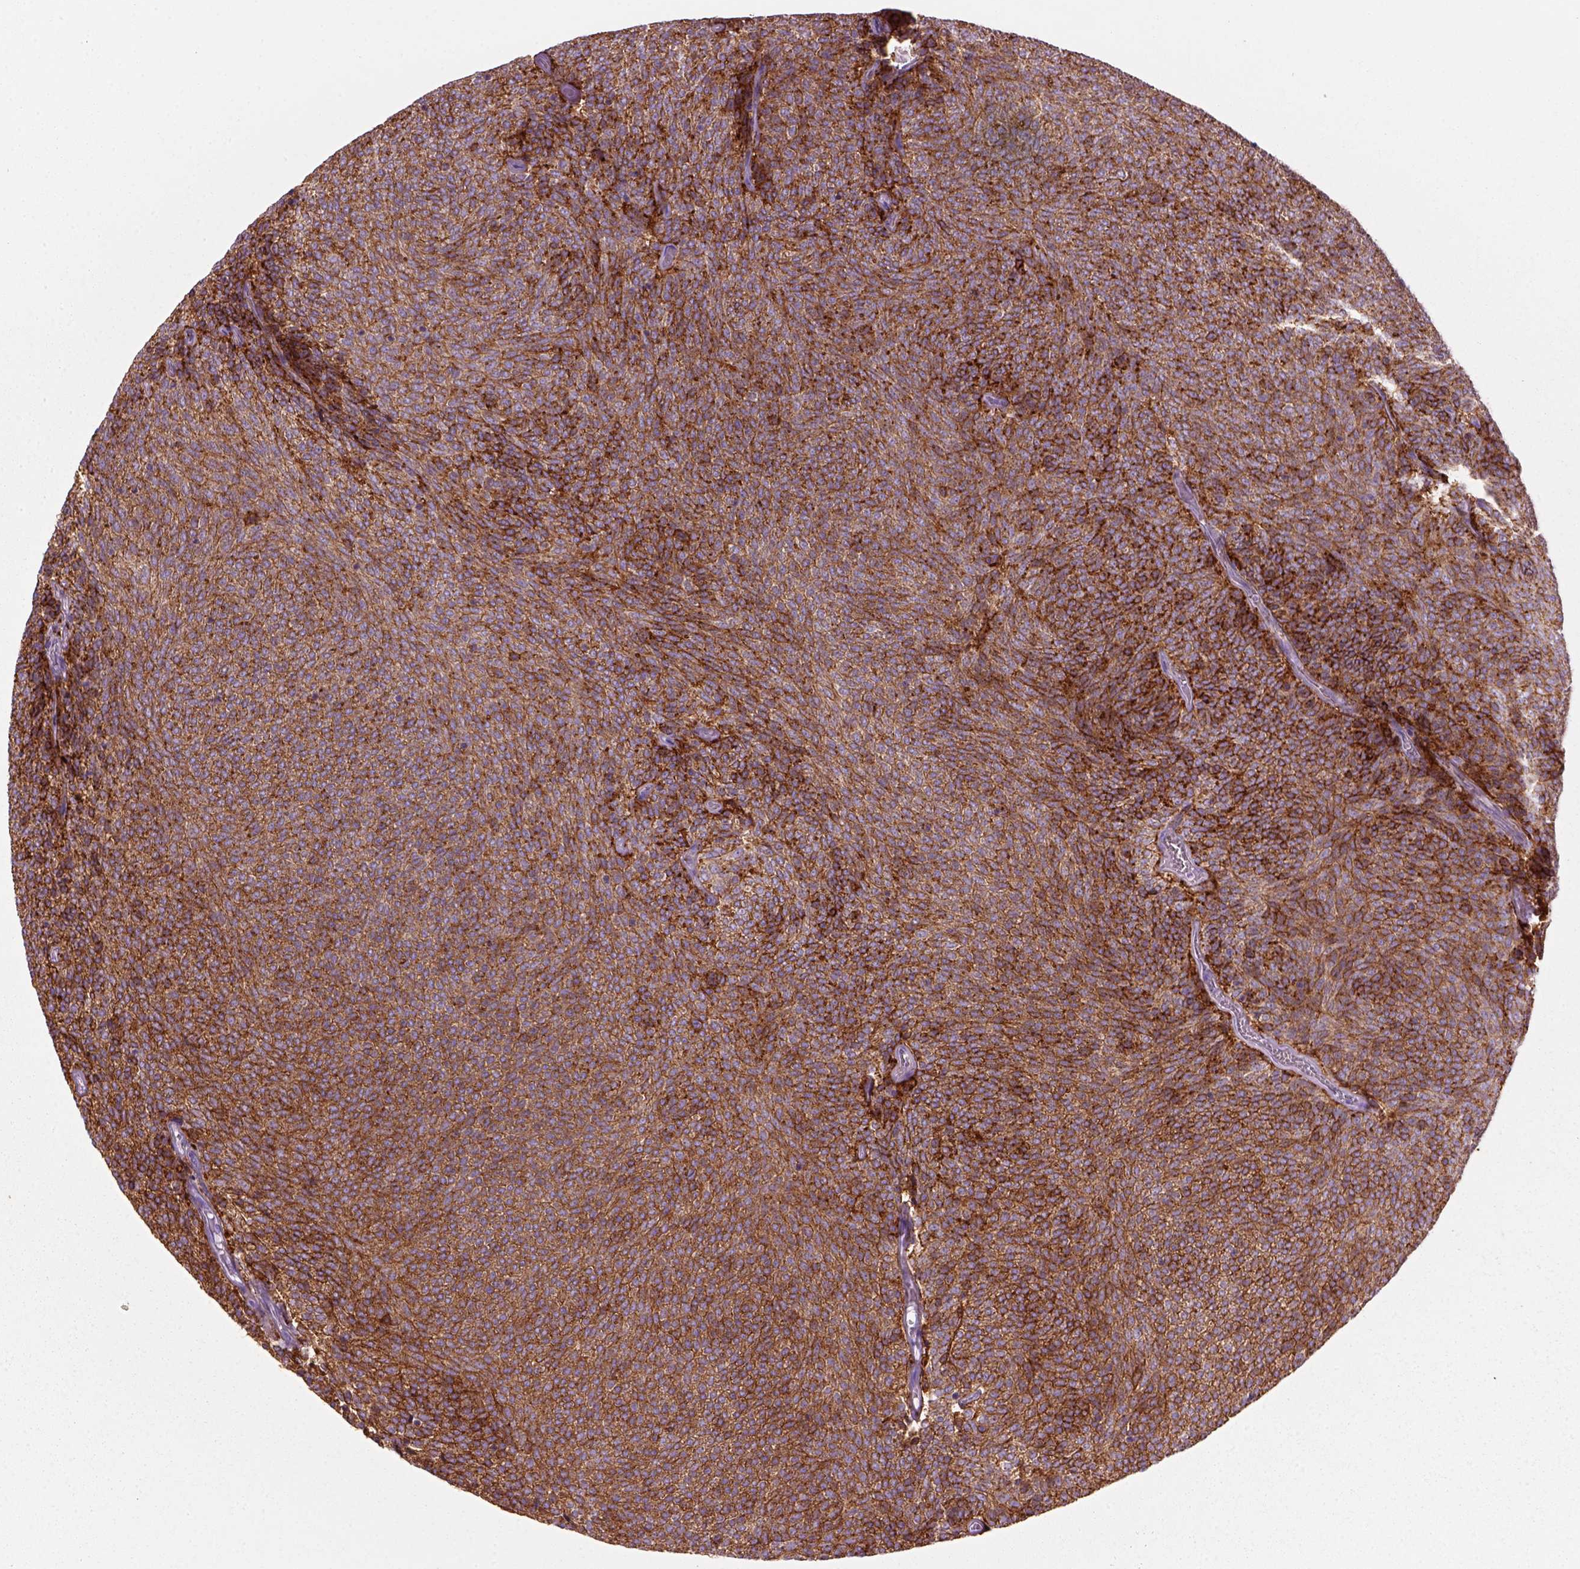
{"staining": {"intensity": "strong", "quantity": ">75%", "location": "cytoplasmic/membranous"}, "tissue": "urothelial cancer", "cell_type": "Tumor cells", "image_type": "cancer", "snomed": [{"axis": "morphology", "description": "Urothelial carcinoma, Low grade"}, {"axis": "topography", "description": "Urinary bladder"}], "caption": "Urothelial cancer stained with a protein marker reveals strong staining in tumor cells.", "gene": "MARCKS", "patient": {"sex": "male", "age": 77}}